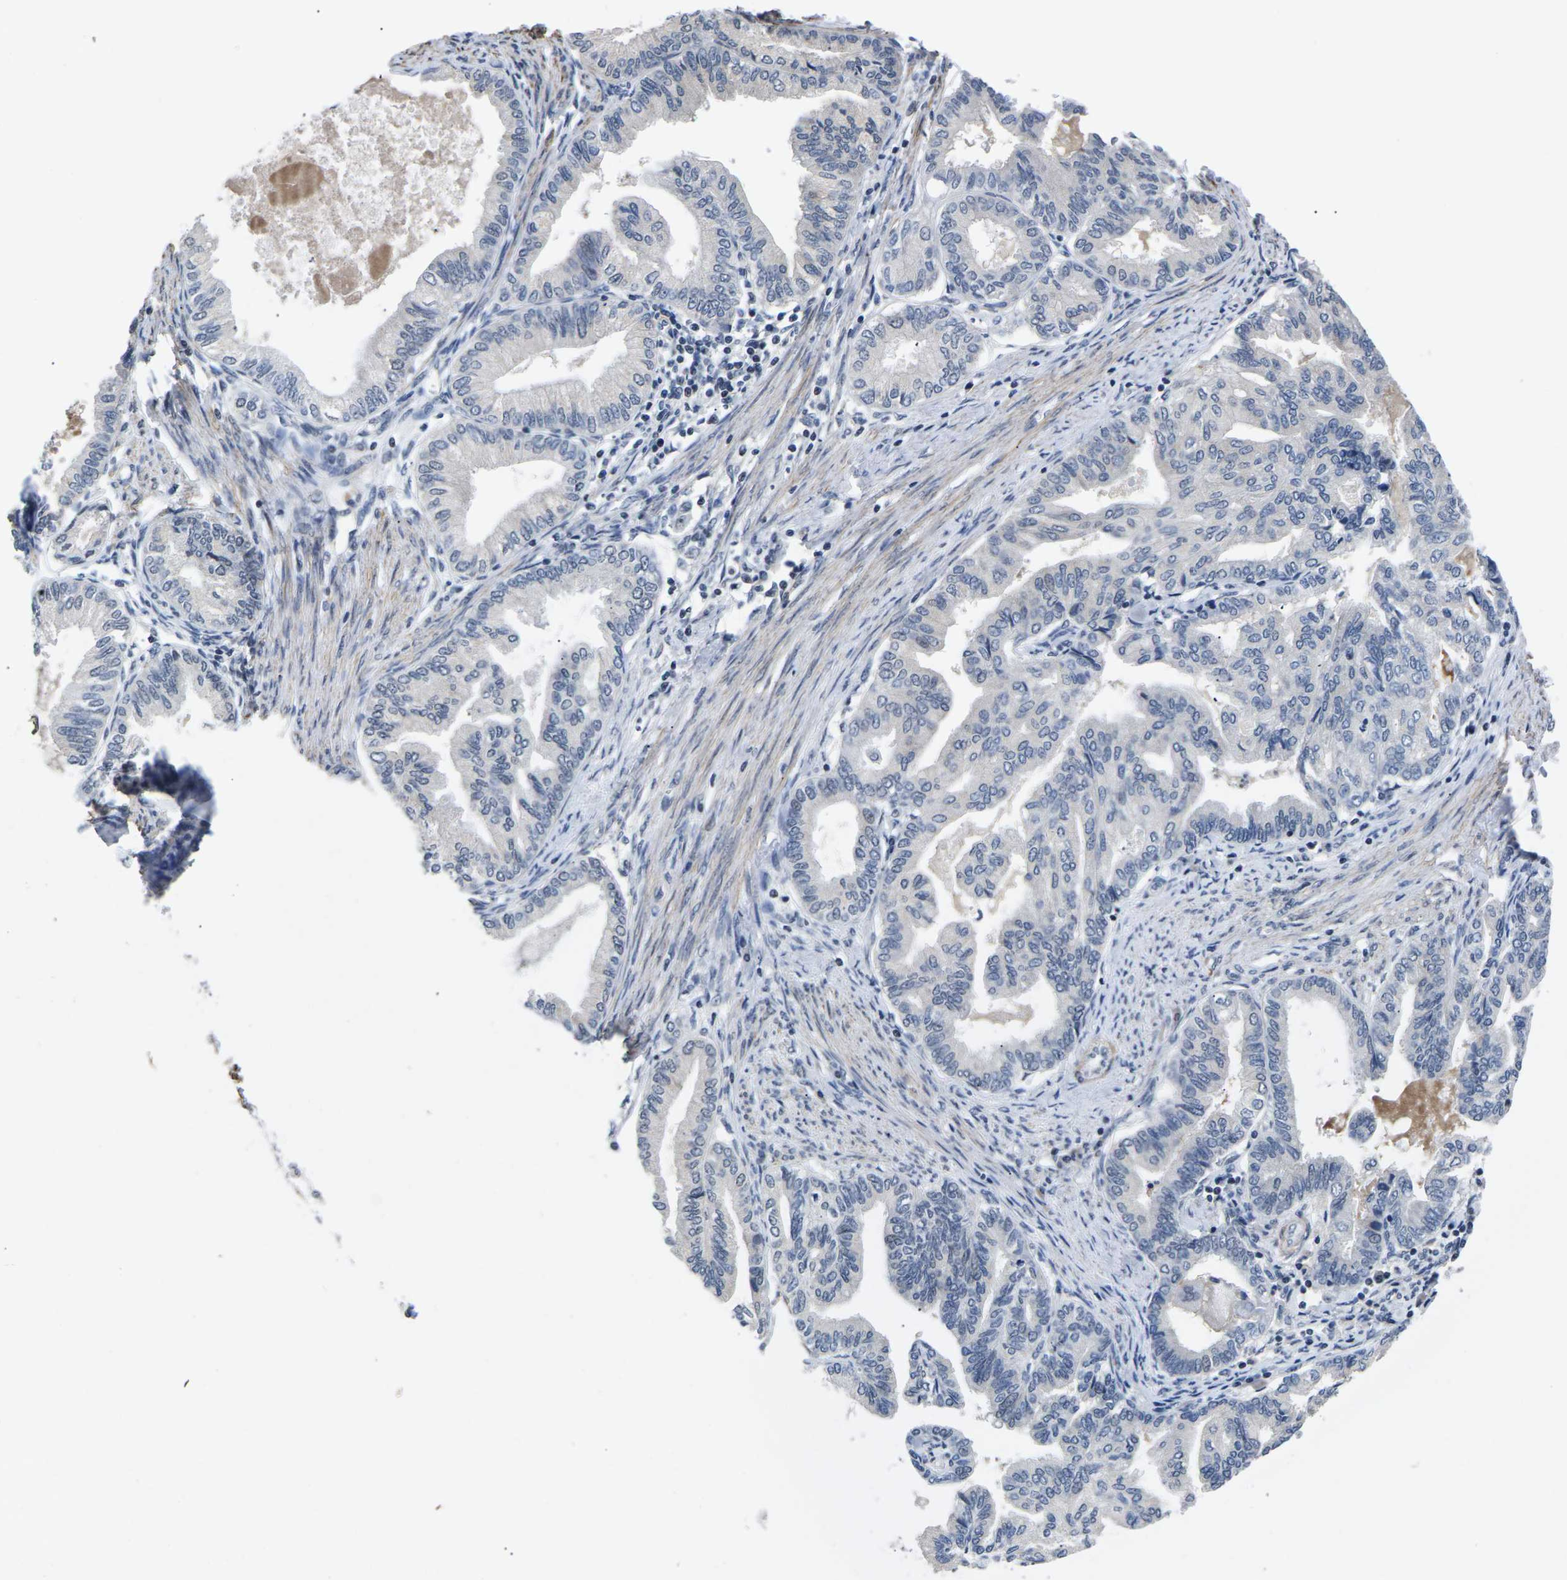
{"staining": {"intensity": "negative", "quantity": "none", "location": "none"}, "tissue": "endometrial cancer", "cell_type": "Tumor cells", "image_type": "cancer", "snomed": [{"axis": "morphology", "description": "Adenocarcinoma, NOS"}, {"axis": "topography", "description": "Endometrium"}], "caption": "DAB (3,3'-diaminobenzidine) immunohistochemical staining of adenocarcinoma (endometrial) exhibits no significant positivity in tumor cells.", "gene": "ST6GAL2", "patient": {"sex": "female", "age": 86}}